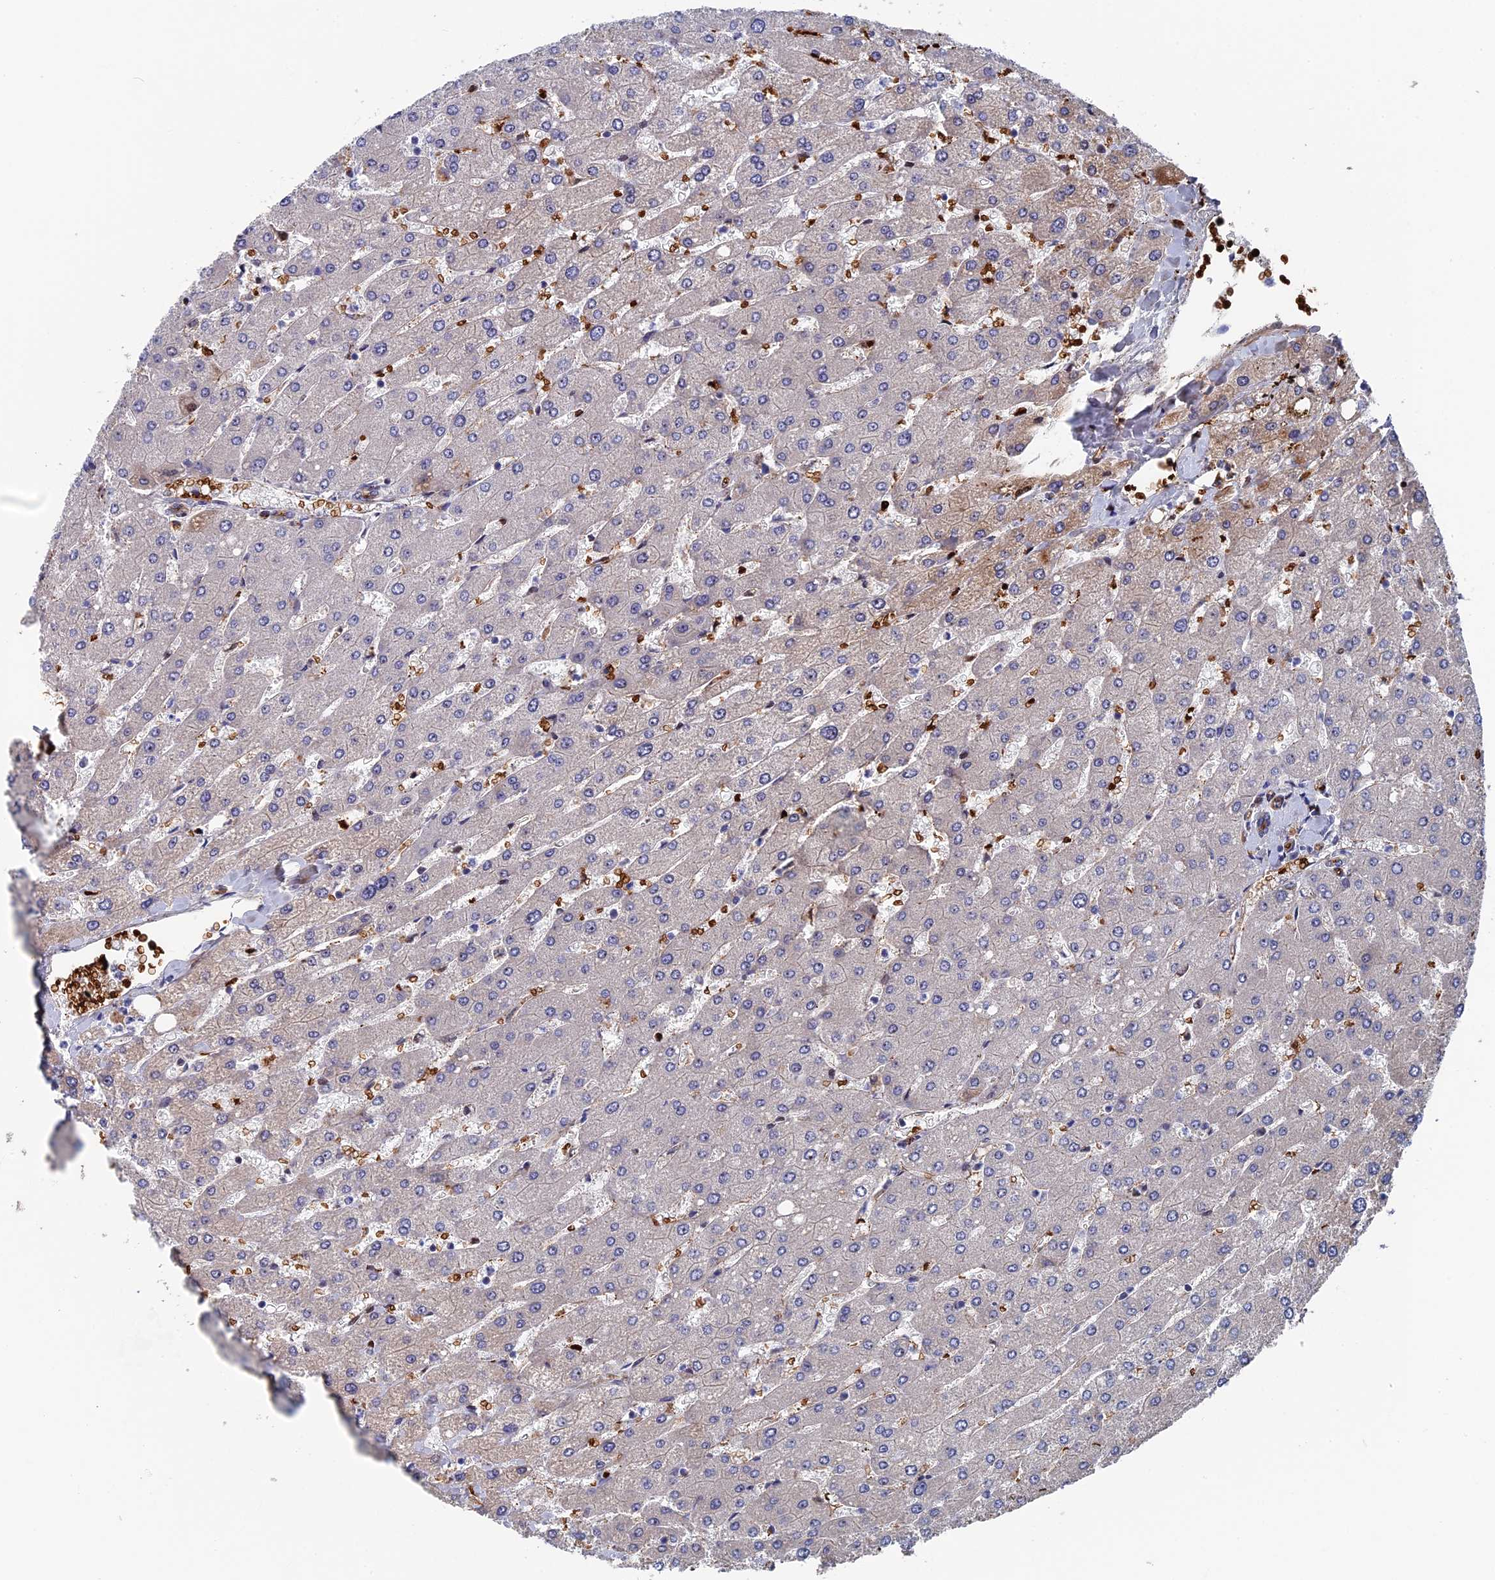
{"staining": {"intensity": "weak", "quantity": "25%-75%", "location": "cytoplasmic/membranous"}, "tissue": "liver", "cell_type": "Cholangiocytes", "image_type": "normal", "snomed": [{"axis": "morphology", "description": "Normal tissue, NOS"}, {"axis": "topography", "description": "Liver"}], "caption": "Human liver stained for a protein (brown) demonstrates weak cytoplasmic/membranous positive positivity in approximately 25%-75% of cholangiocytes.", "gene": "EXOSC9", "patient": {"sex": "male", "age": 55}}